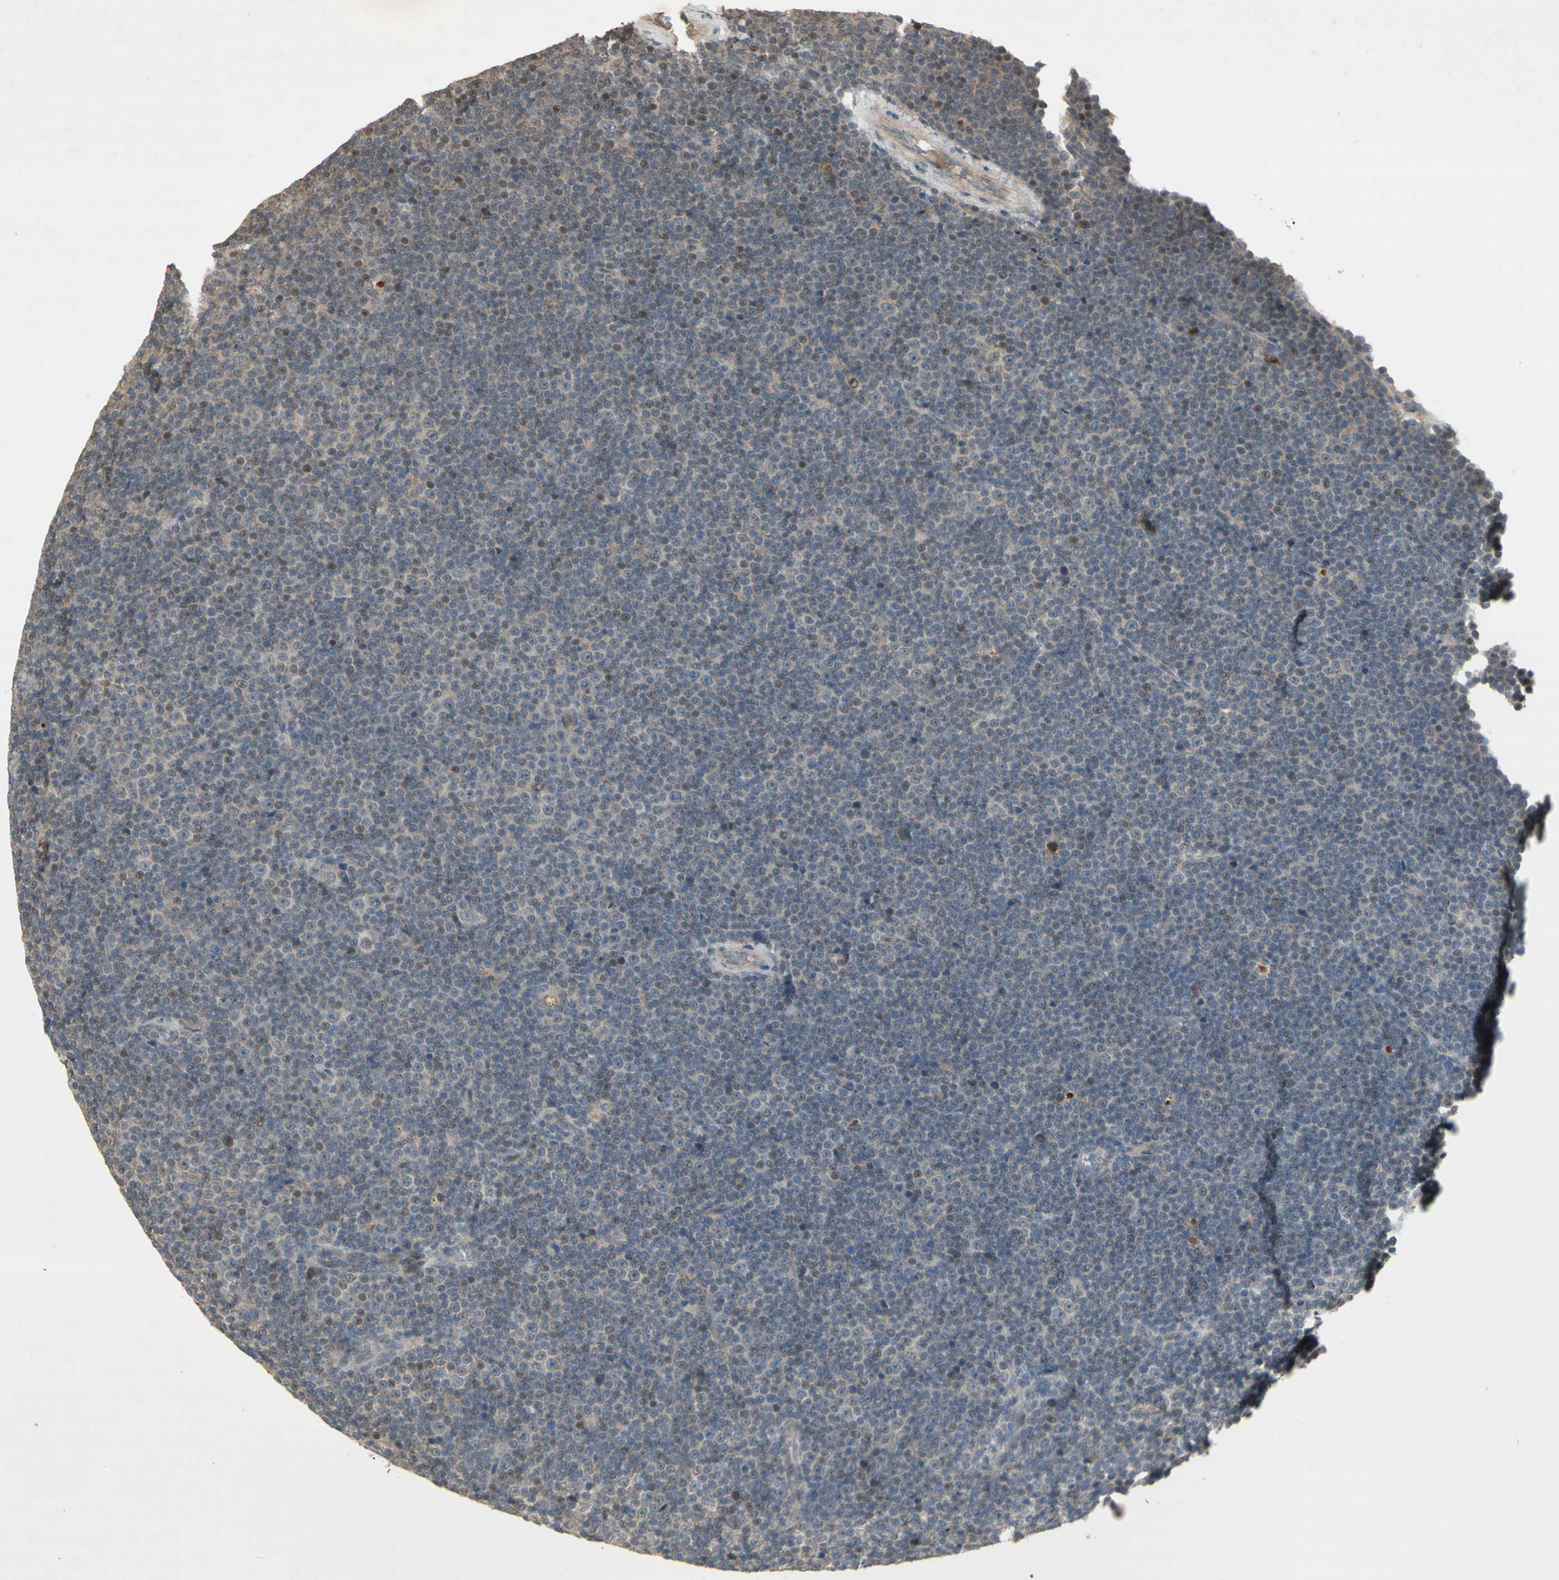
{"staining": {"intensity": "negative", "quantity": "none", "location": "none"}, "tissue": "lymphoma", "cell_type": "Tumor cells", "image_type": "cancer", "snomed": [{"axis": "morphology", "description": "Malignant lymphoma, non-Hodgkin's type, Low grade"}, {"axis": "topography", "description": "Lymph node"}], "caption": "A micrograph of human low-grade malignant lymphoma, non-Hodgkin's type is negative for staining in tumor cells. (DAB IHC visualized using brightfield microscopy, high magnification).", "gene": "NRG4", "patient": {"sex": "female", "age": 67}}